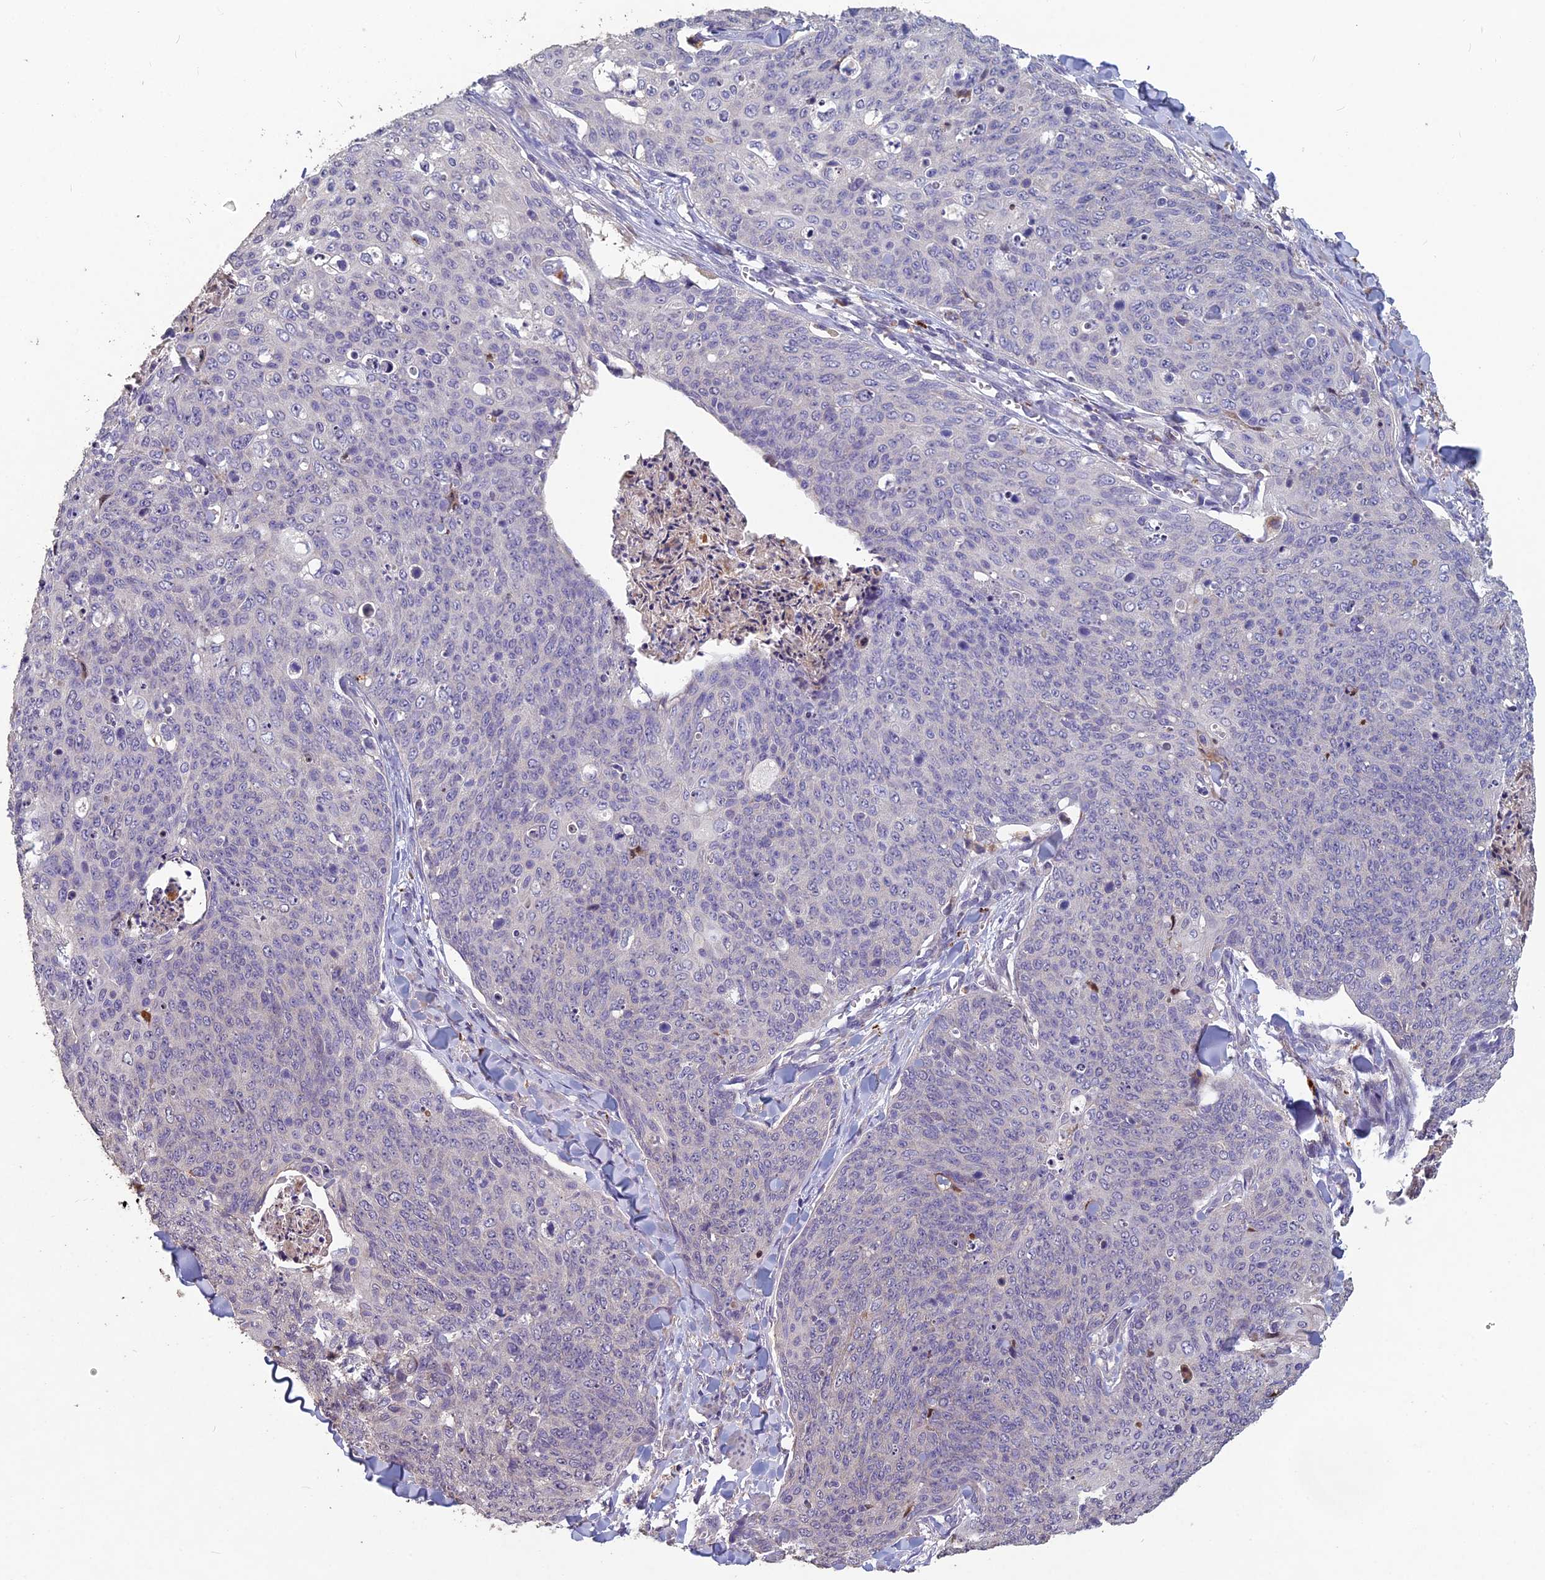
{"staining": {"intensity": "negative", "quantity": "none", "location": "none"}, "tissue": "skin cancer", "cell_type": "Tumor cells", "image_type": "cancer", "snomed": [{"axis": "morphology", "description": "Squamous cell carcinoma, NOS"}, {"axis": "topography", "description": "Skin"}, {"axis": "topography", "description": "Vulva"}], "caption": "Tumor cells are negative for protein expression in human skin cancer (squamous cell carcinoma). Brightfield microscopy of immunohistochemistry (IHC) stained with DAB (3,3'-diaminobenzidine) (brown) and hematoxylin (blue), captured at high magnification.", "gene": "CEACAM16", "patient": {"sex": "female", "age": 85}}